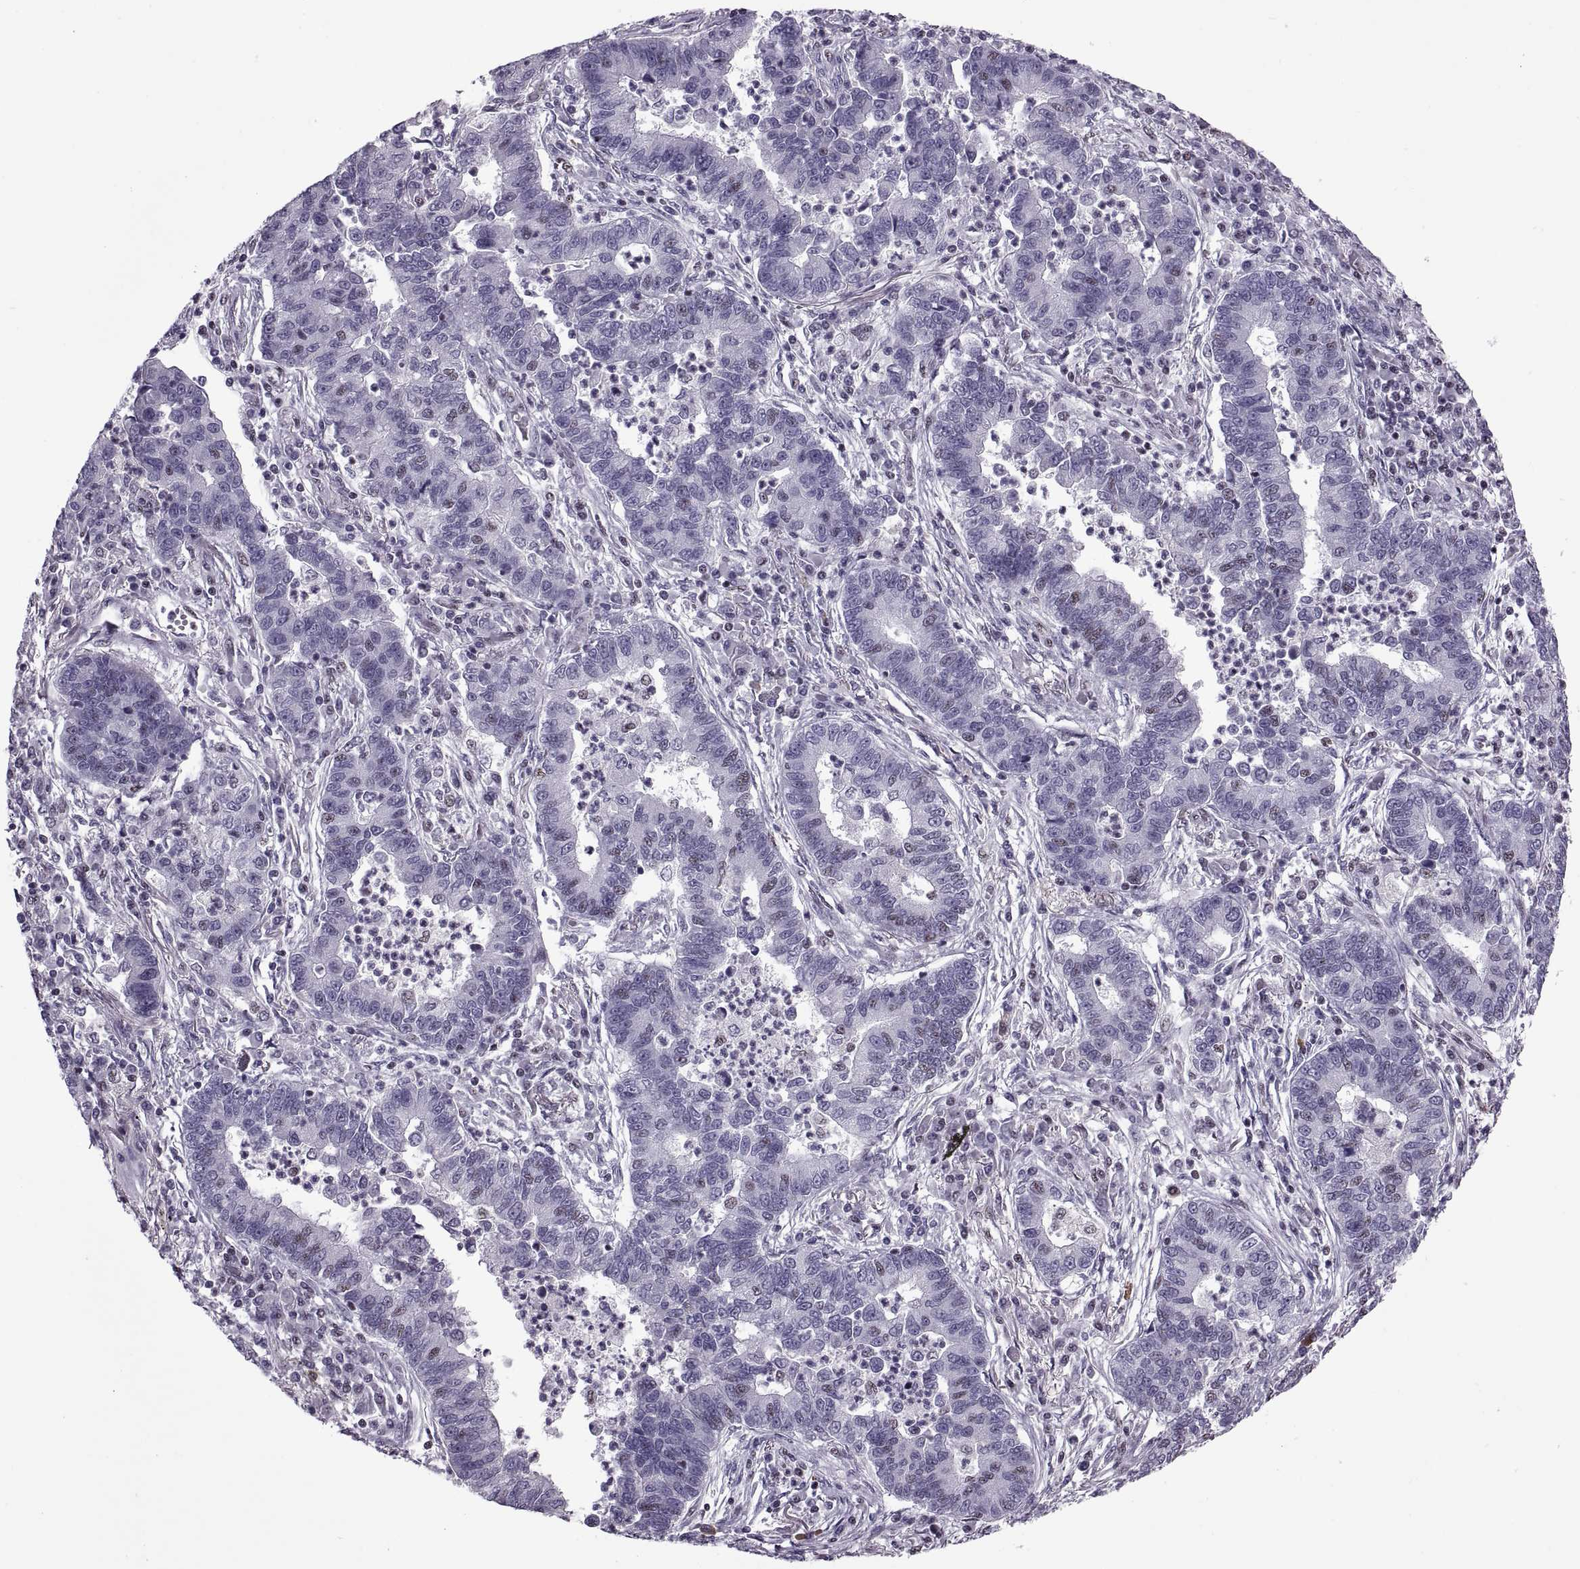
{"staining": {"intensity": "negative", "quantity": "none", "location": "none"}, "tissue": "lung cancer", "cell_type": "Tumor cells", "image_type": "cancer", "snomed": [{"axis": "morphology", "description": "Adenocarcinoma, NOS"}, {"axis": "topography", "description": "Lung"}], "caption": "IHC micrograph of lung adenocarcinoma stained for a protein (brown), which demonstrates no positivity in tumor cells.", "gene": "MAGEA4", "patient": {"sex": "female", "age": 57}}